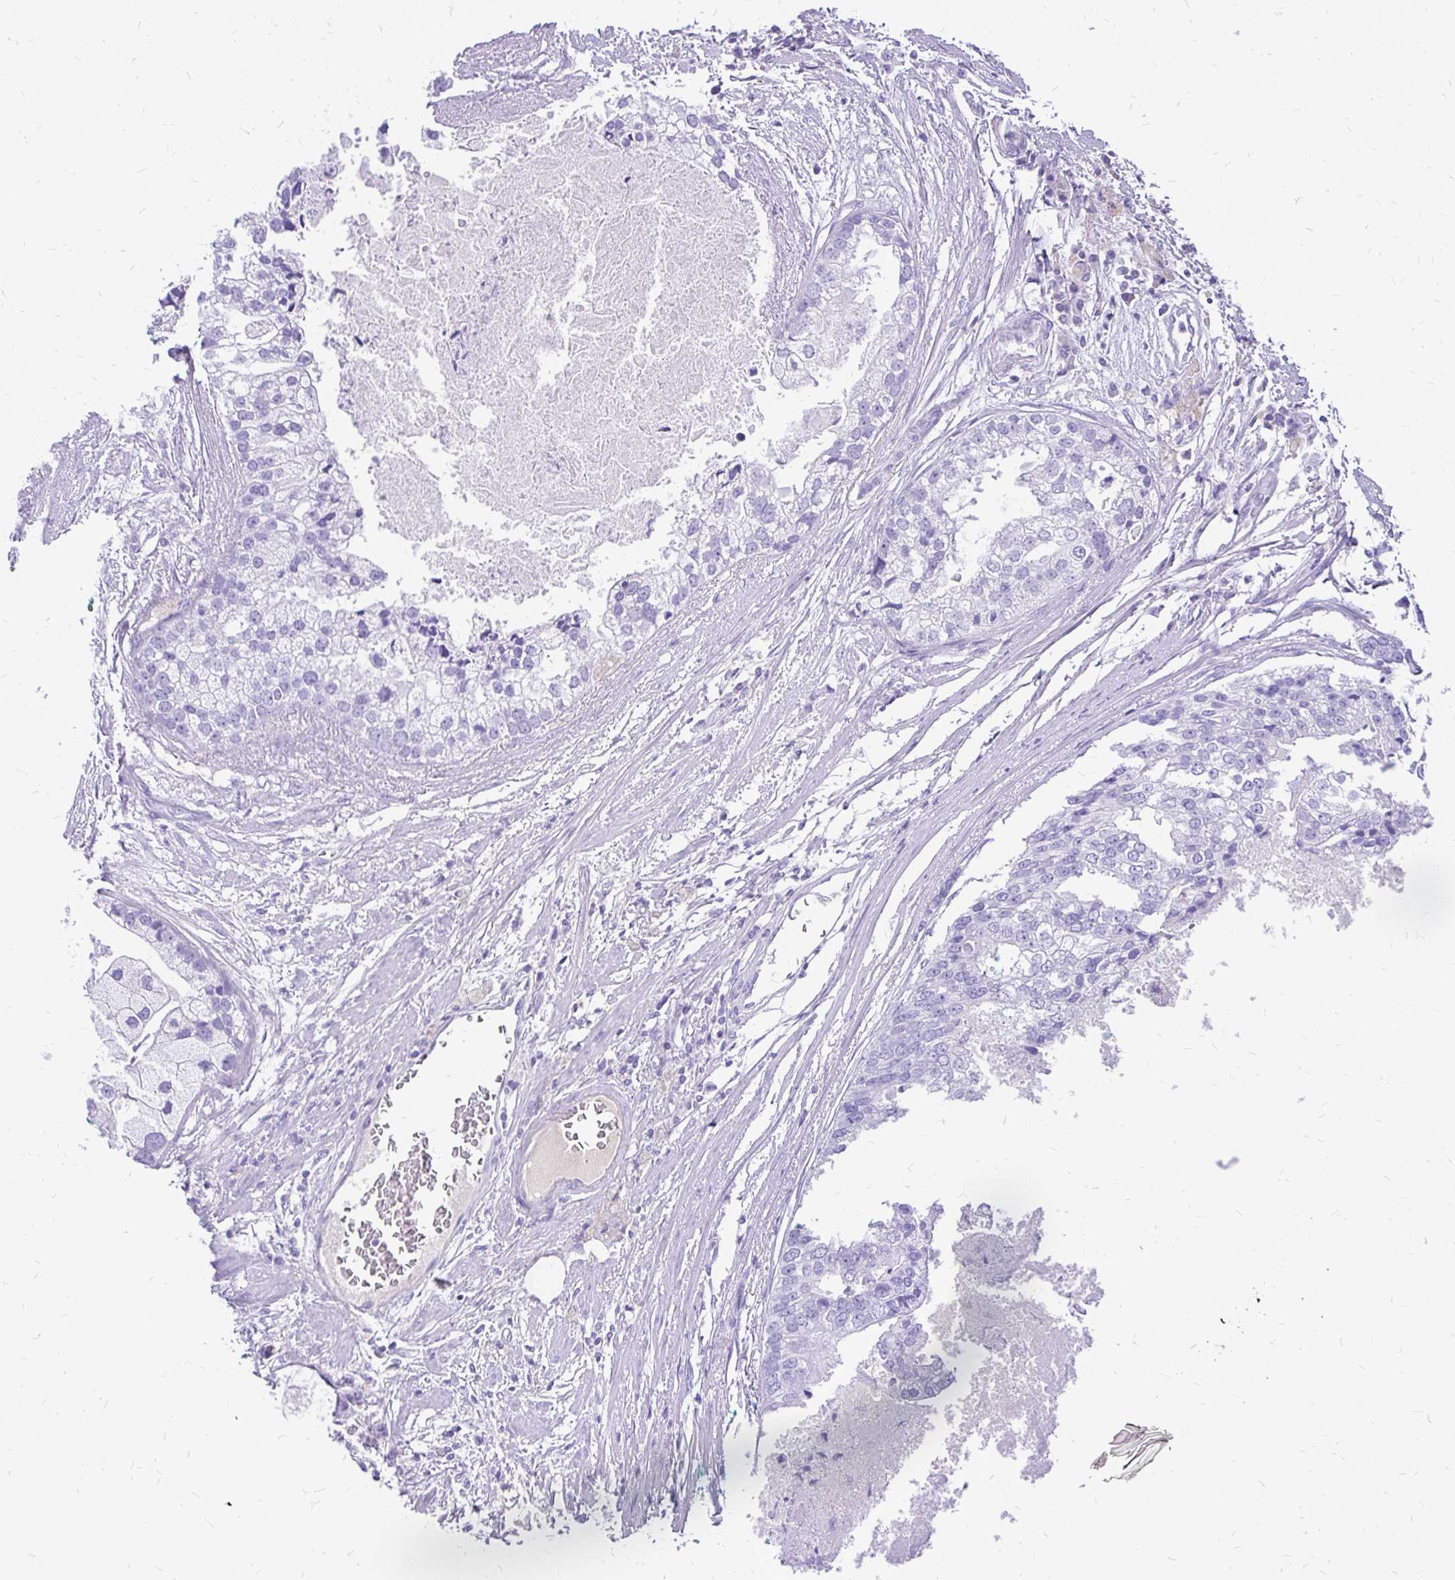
{"staining": {"intensity": "negative", "quantity": "none", "location": "none"}, "tissue": "prostate cancer", "cell_type": "Tumor cells", "image_type": "cancer", "snomed": [{"axis": "morphology", "description": "Adenocarcinoma, High grade"}, {"axis": "topography", "description": "Prostate"}], "caption": "Tumor cells show no significant protein staining in prostate cancer (adenocarcinoma (high-grade)).", "gene": "MAP1LC3A", "patient": {"sex": "male", "age": 62}}